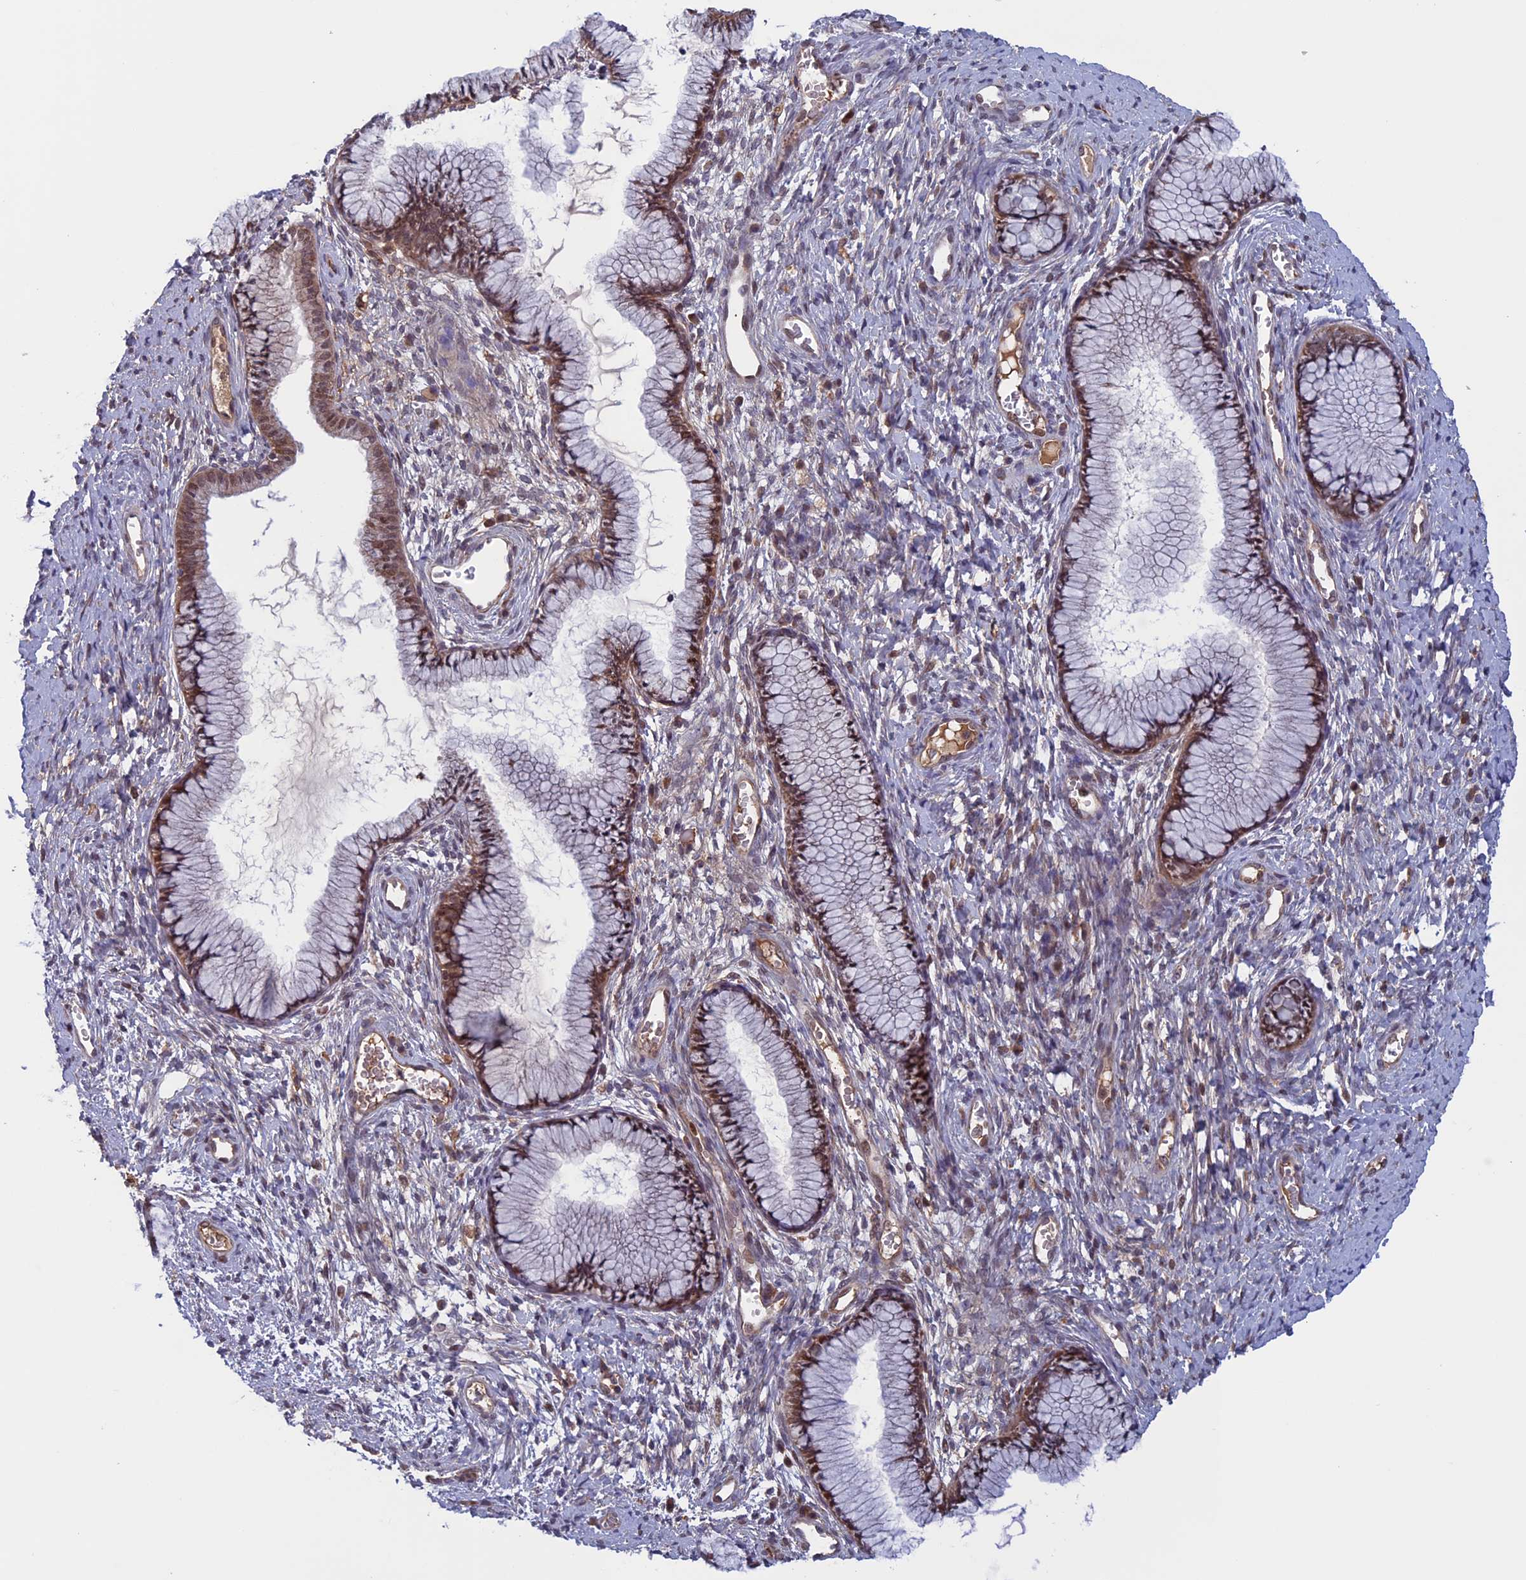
{"staining": {"intensity": "moderate", "quantity": ">75%", "location": "cytoplasmic/membranous,nuclear"}, "tissue": "cervix", "cell_type": "Glandular cells", "image_type": "normal", "snomed": [{"axis": "morphology", "description": "Normal tissue, NOS"}, {"axis": "topography", "description": "Cervix"}], "caption": "Immunohistochemical staining of normal human cervix demonstrates medium levels of moderate cytoplasmic/membranous,nuclear expression in approximately >75% of glandular cells.", "gene": "FADS1", "patient": {"sex": "female", "age": 42}}